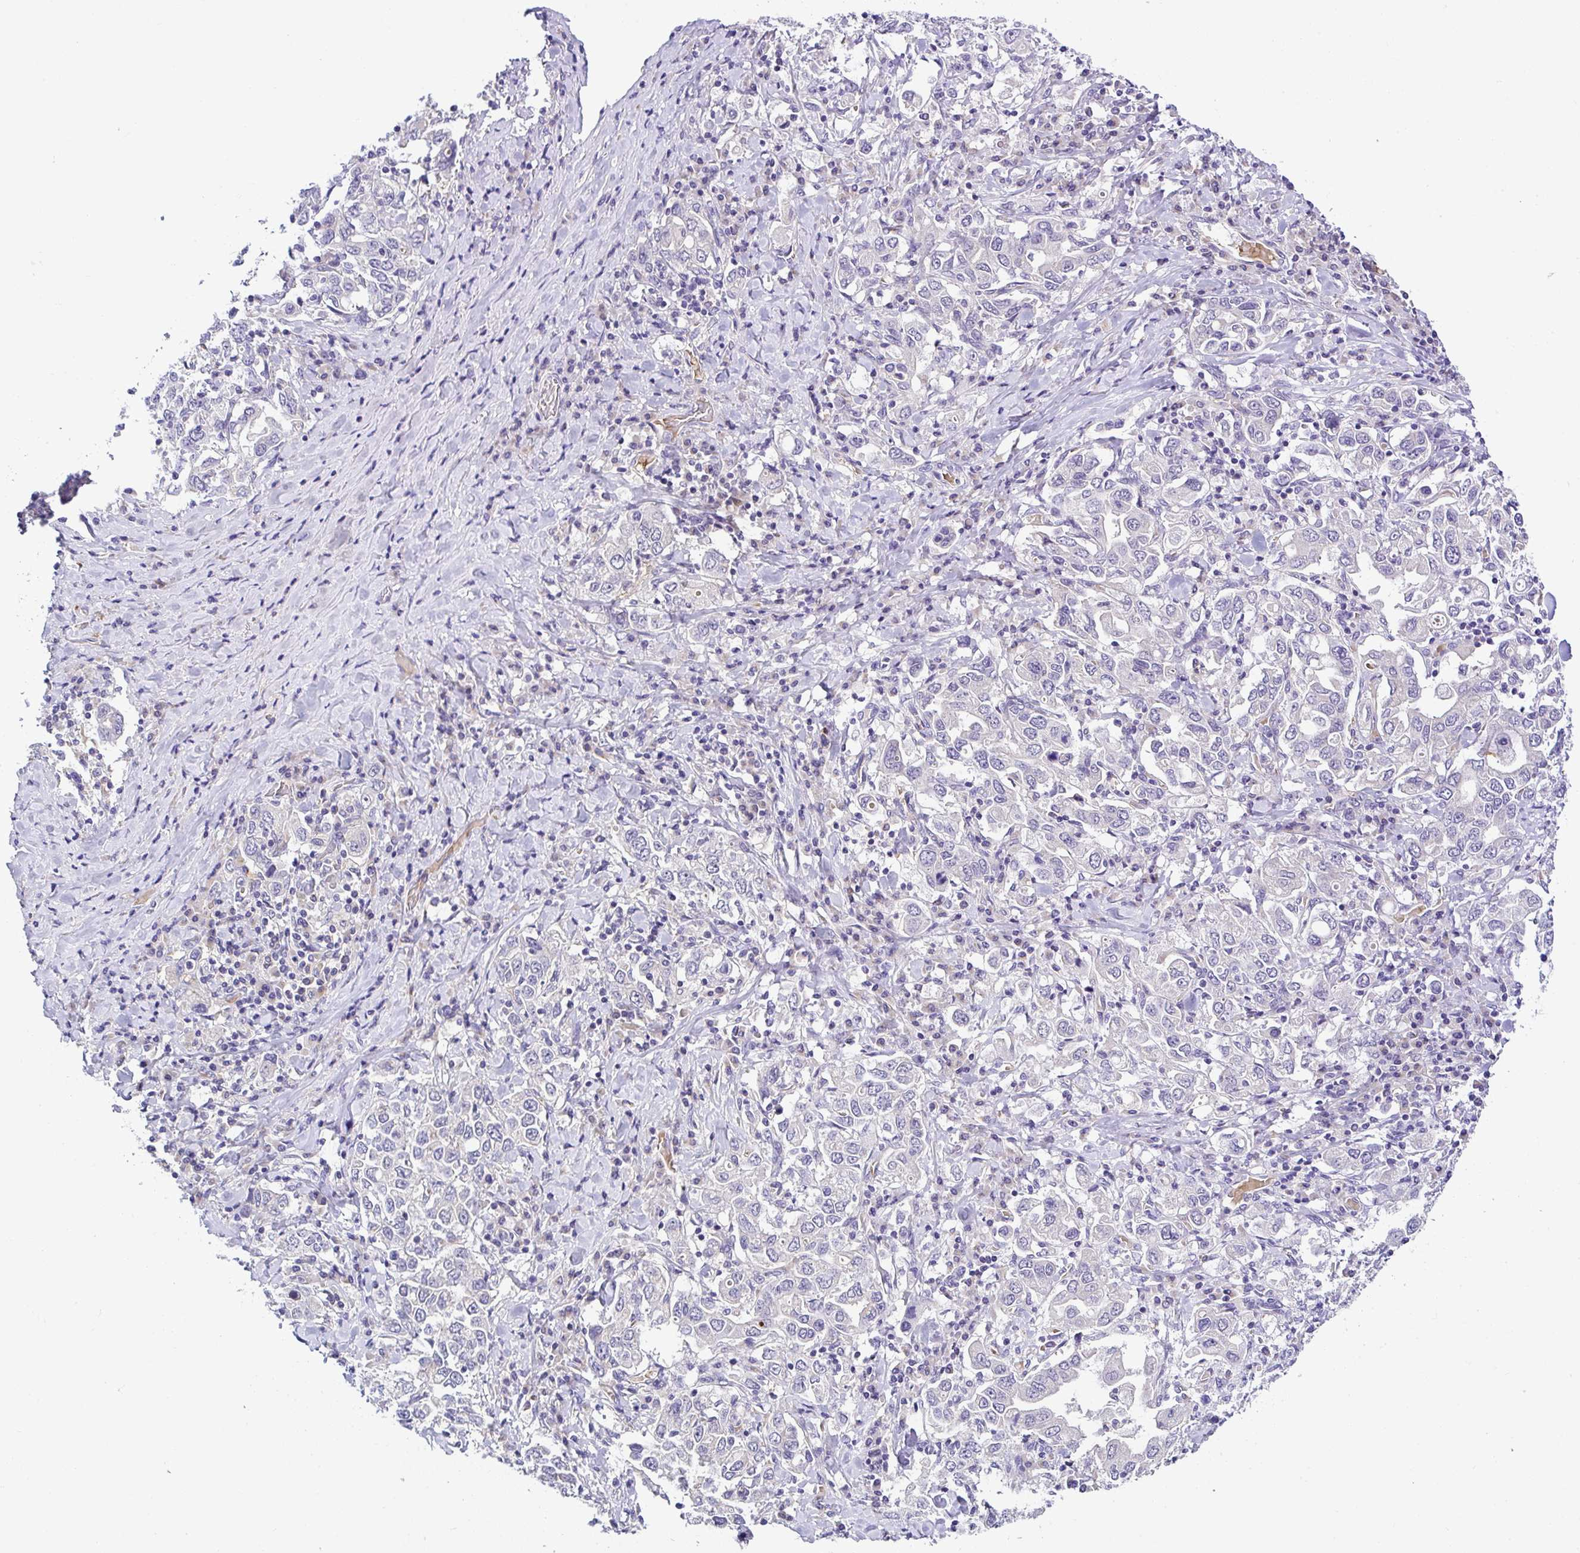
{"staining": {"intensity": "negative", "quantity": "none", "location": "none"}, "tissue": "stomach cancer", "cell_type": "Tumor cells", "image_type": "cancer", "snomed": [{"axis": "morphology", "description": "Adenocarcinoma, NOS"}, {"axis": "topography", "description": "Stomach, upper"}], "caption": "Immunohistochemistry micrograph of human stomach cancer stained for a protein (brown), which exhibits no positivity in tumor cells.", "gene": "DEPDC5", "patient": {"sex": "male", "age": 62}}